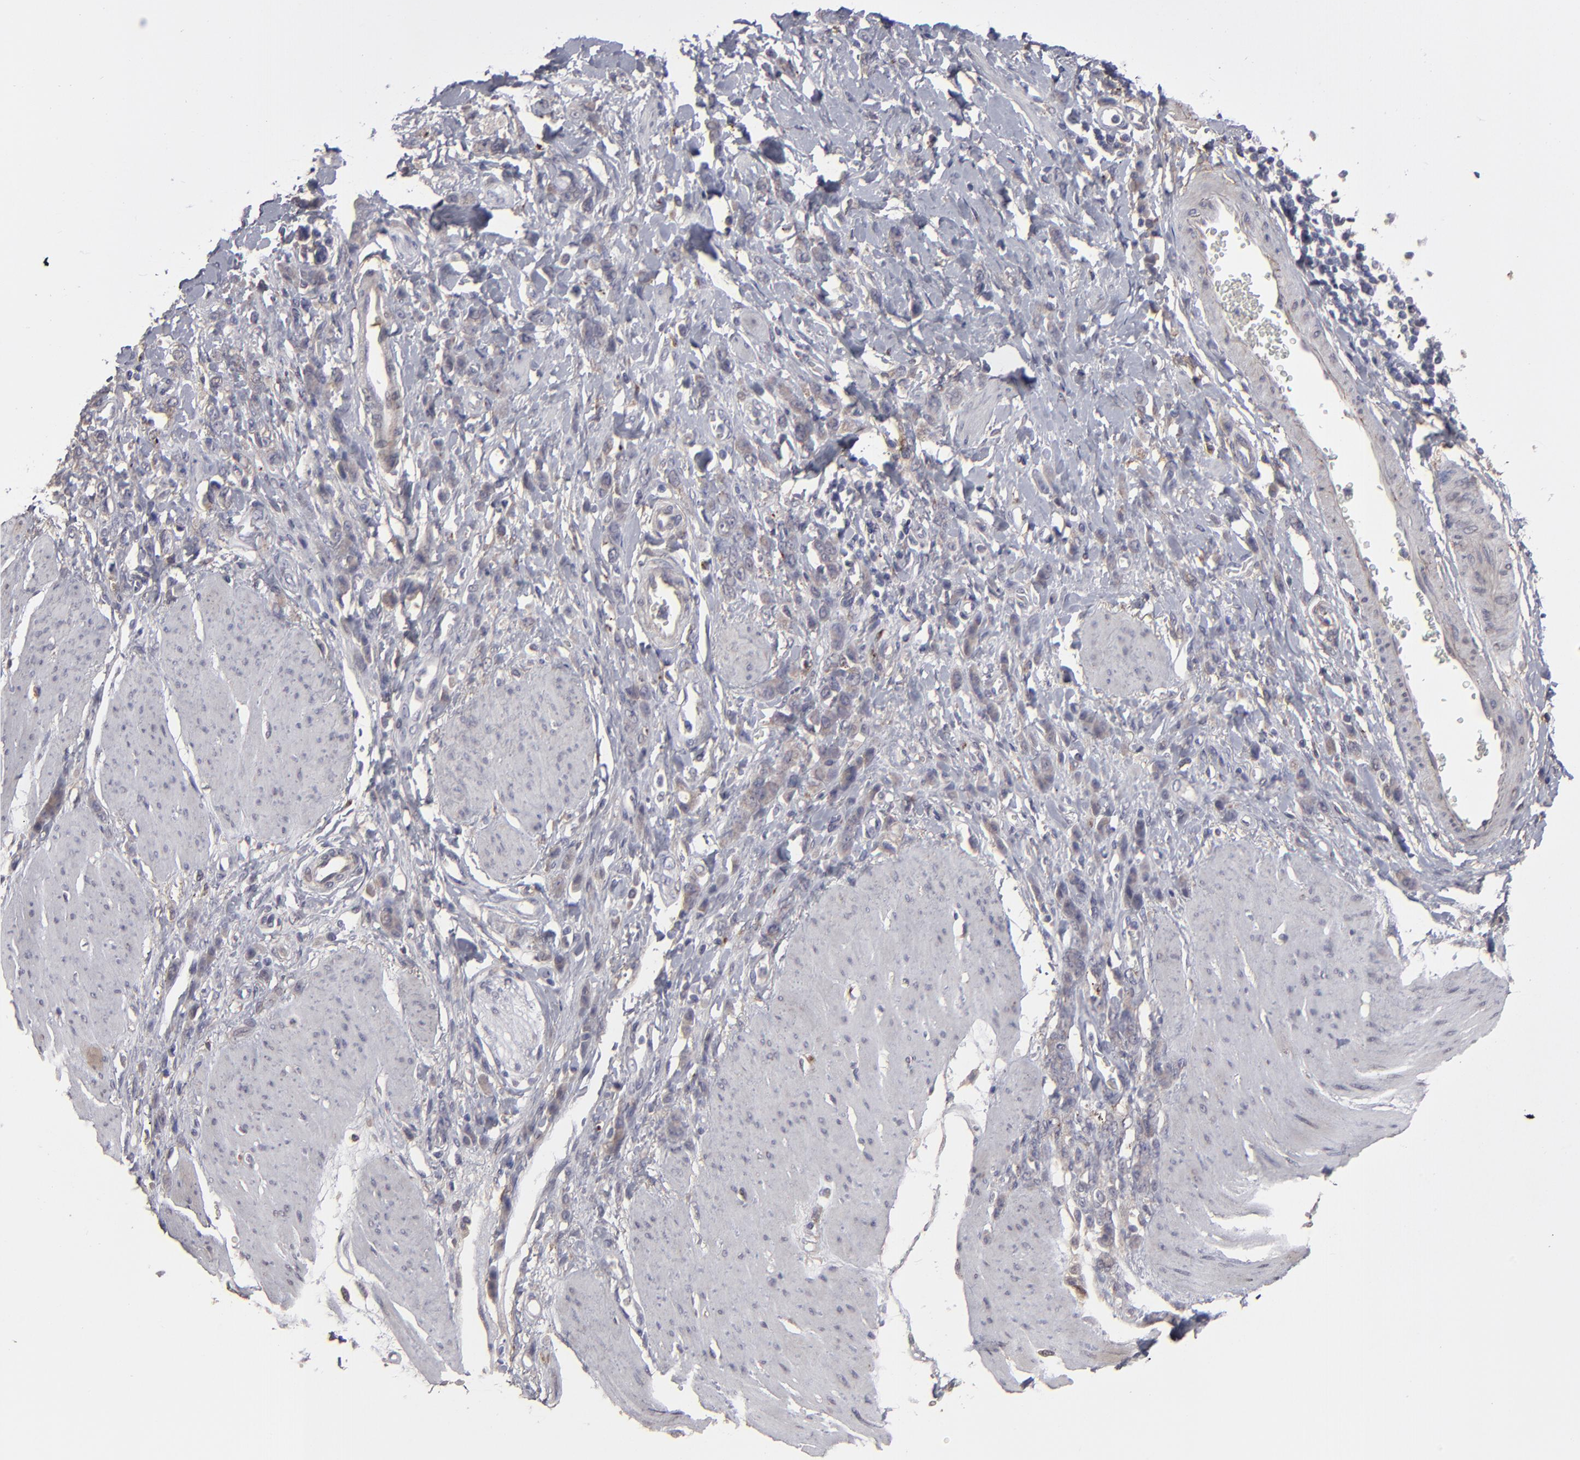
{"staining": {"intensity": "weak", "quantity": "25%-75%", "location": "cytoplasmic/membranous"}, "tissue": "stomach cancer", "cell_type": "Tumor cells", "image_type": "cancer", "snomed": [{"axis": "morphology", "description": "Normal tissue, NOS"}, {"axis": "morphology", "description": "Adenocarcinoma, NOS"}, {"axis": "topography", "description": "Stomach"}], "caption": "The histopathology image exhibits a brown stain indicating the presence of a protein in the cytoplasmic/membranous of tumor cells in stomach cancer (adenocarcinoma). (DAB IHC with brightfield microscopy, high magnification).", "gene": "ITGB5", "patient": {"sex": "male", "age": 82}}